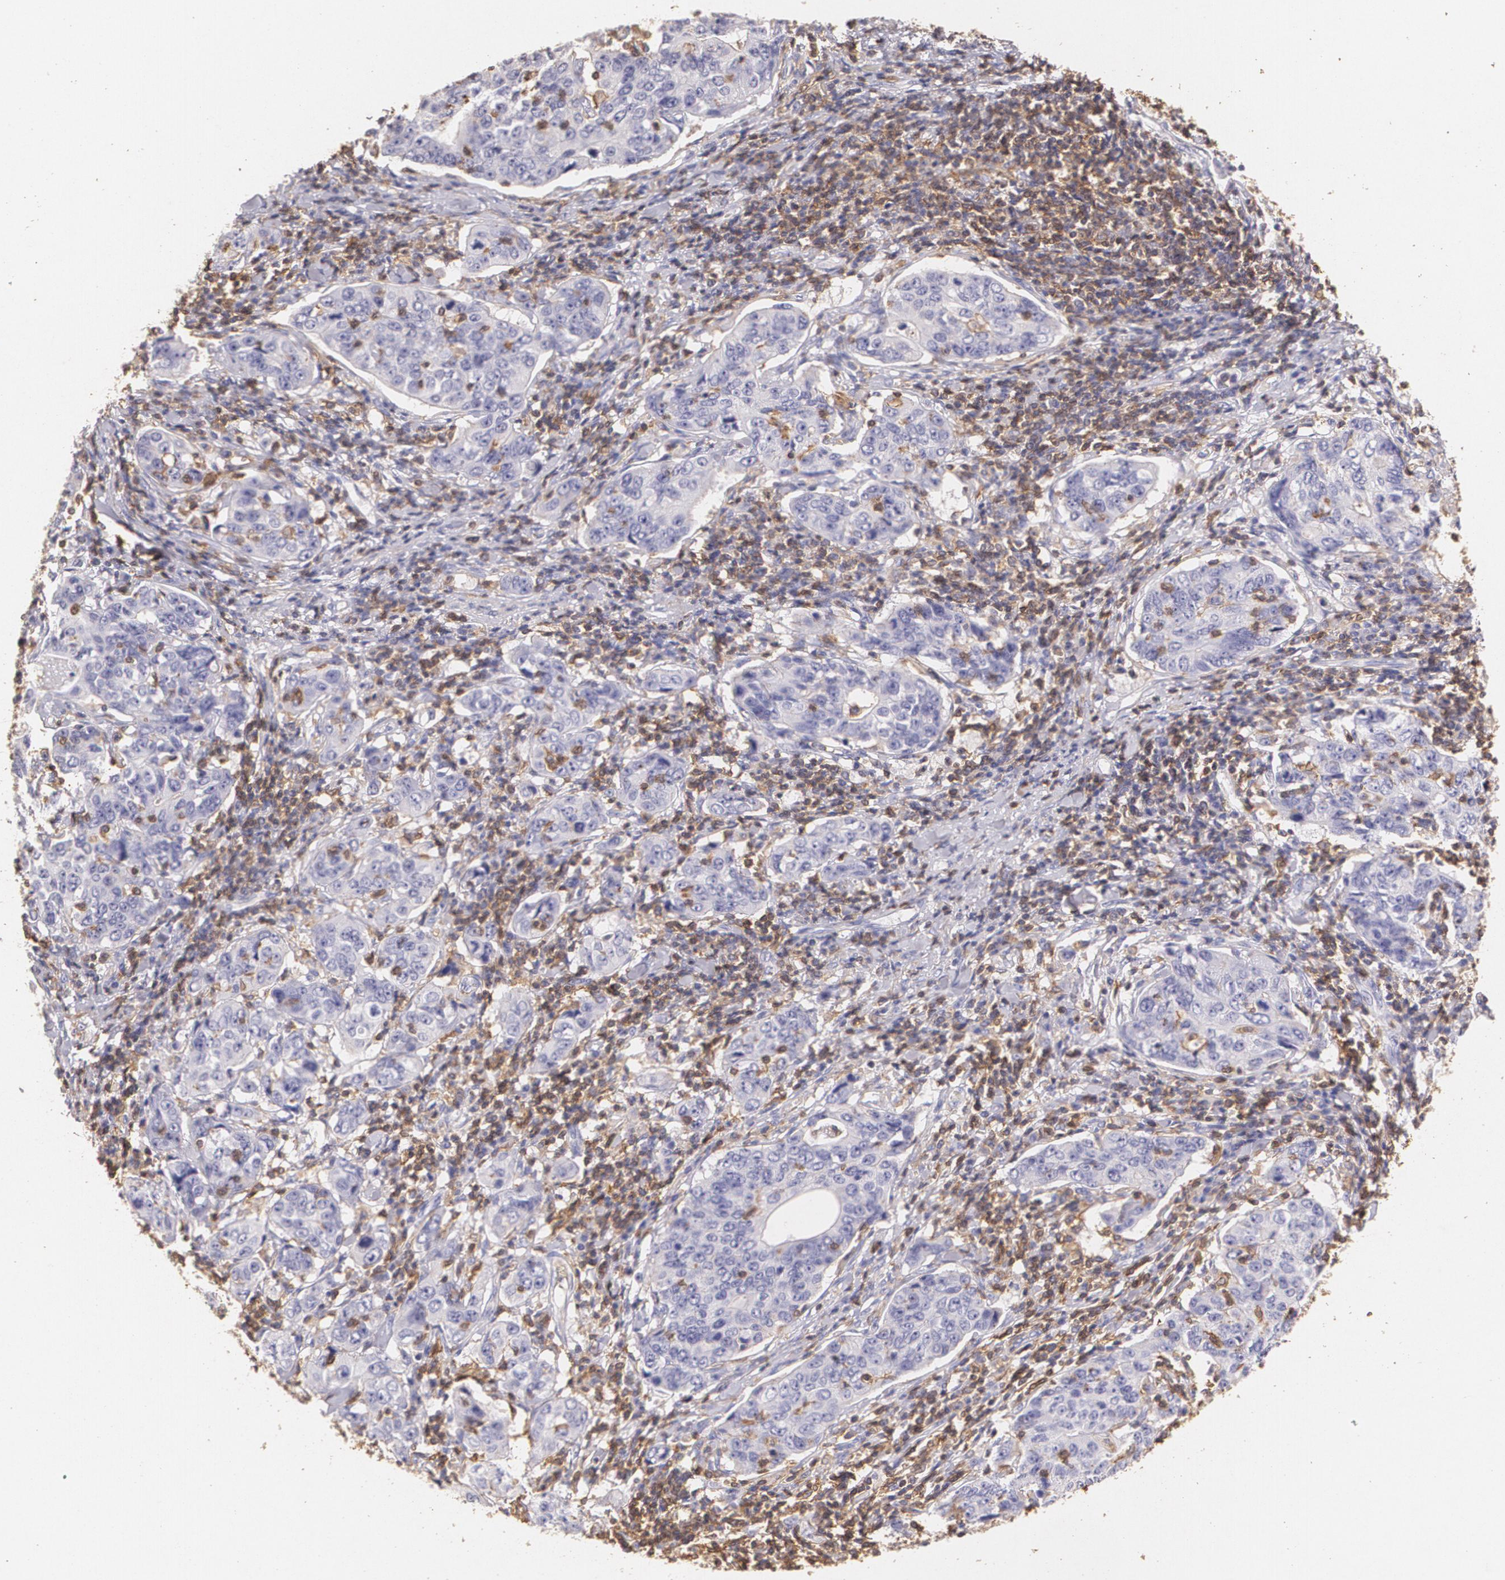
{"staining": {"intensity": "negative", "quantity": "none", "location": "none"}, "tissue": "stomach cancer", "cell_type": "Tumor cells", "image_type": "cancer", "snomed": [{"axis": "morphology", "description": "Adenocarcinoma, NOS"}, {"axis": "topography", "description": "Esophagus"}, {"axis": "topography", "description": "Stomach"}], "caption": "Immunohistochemistry micrograph of neoplastic tissue: stomach adenocarcinoma stained with DAB (3,3'-diaminobenzidine) displays no significant protein expression in tumor cells. (DAB immunohistochemistry visualized using brightfield microscopy, high magnification).", "gene": "TGFBR1", "patient": {"sex": "male", "age": 74}}